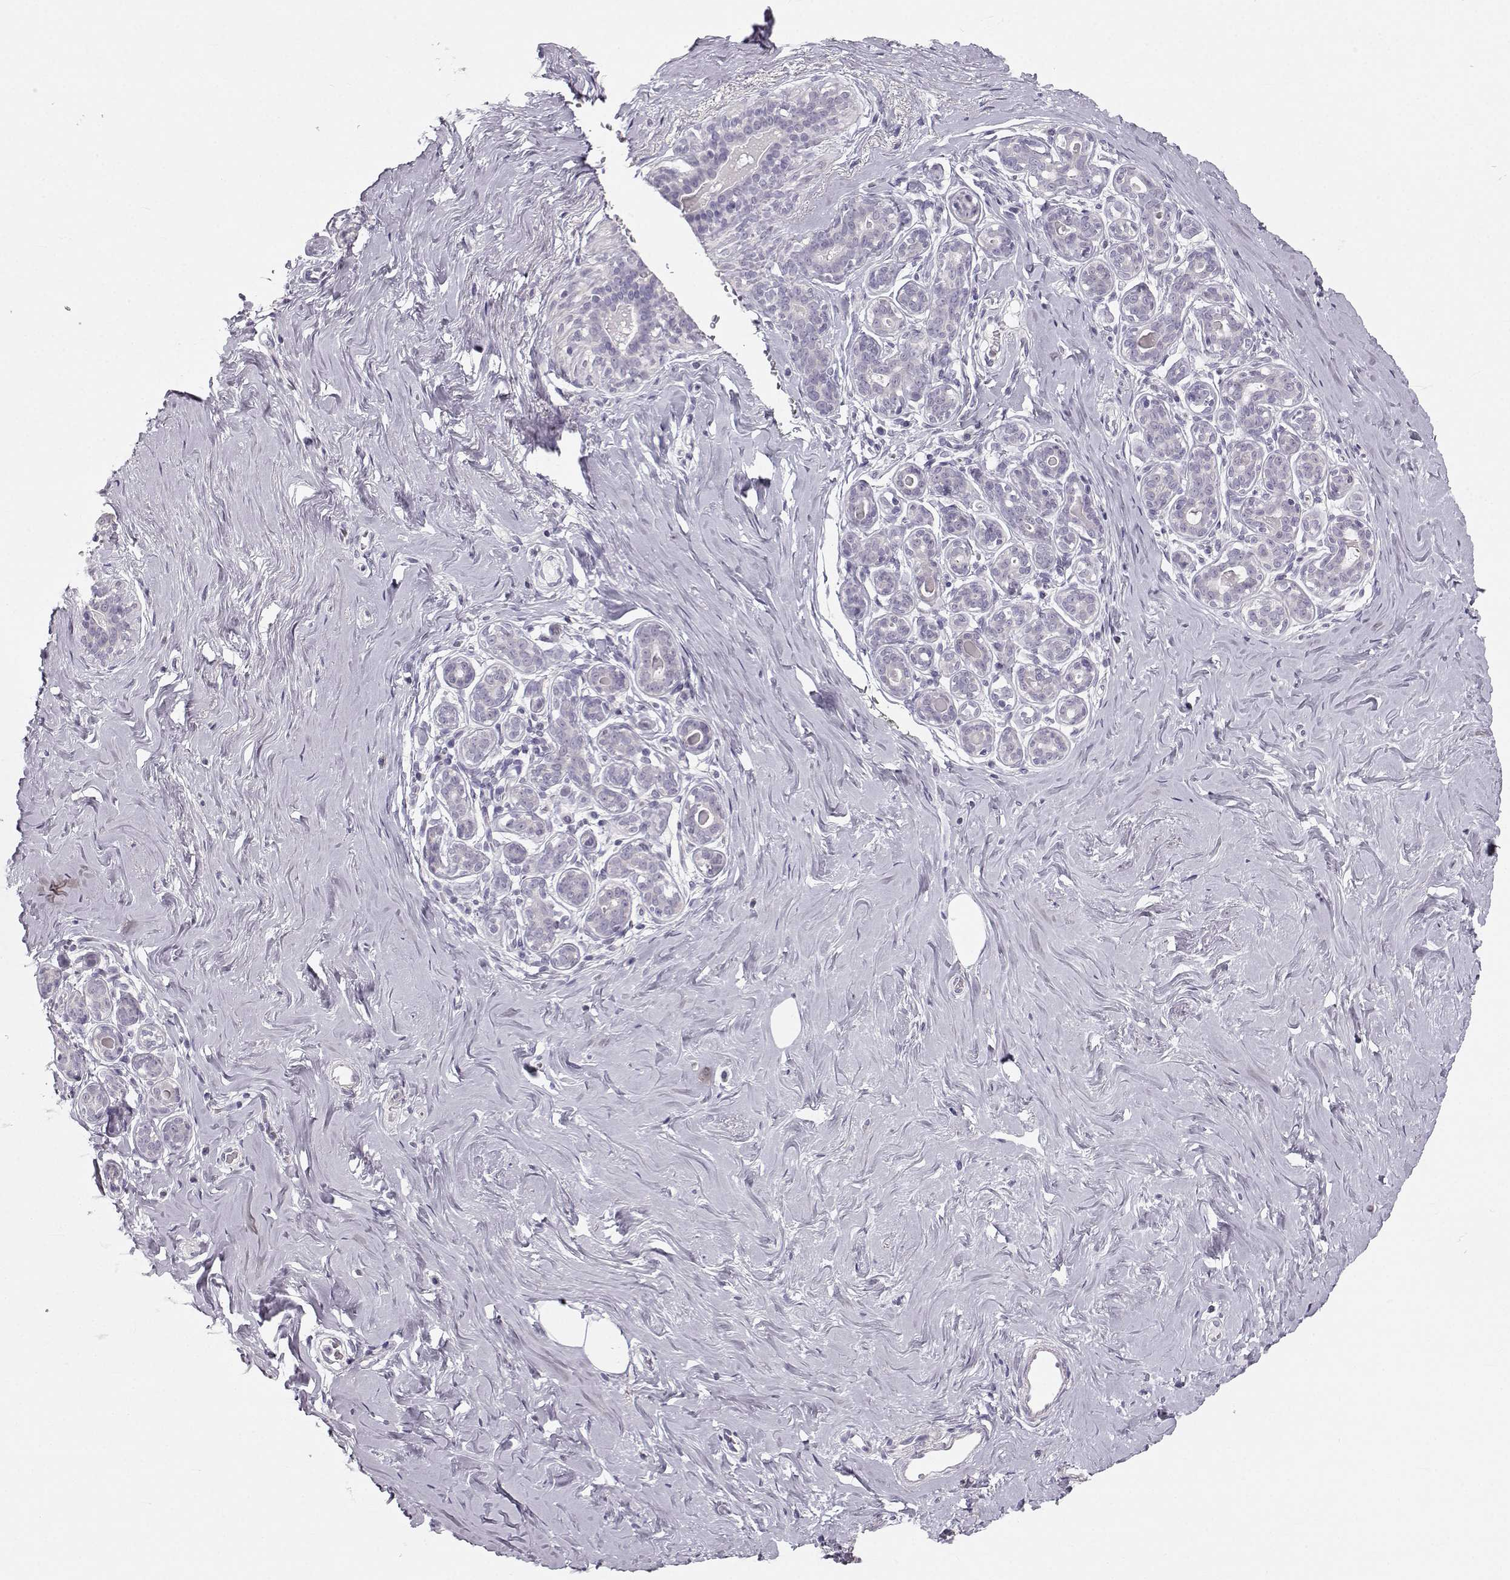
{"staining": {"intensity": "negative", "quantity": "none", "location": "none"}, "tissue": "breast", "cell_type": "Adipocytes", "image_type": "normal", "snomed": [{"axis": "morphology", "description": "Normal tissue, NOS"}, {"axis": "topography", "description": "Skin"}, {"axis": "topography", "description": "Breast"}], "caption": "An IHC image of normal breast is shown. There is no staining in adipocytes of breast. Nuclei are stained in blue.", "gene": "OIP5", "patient": {"sex": "female", "age": 43}}